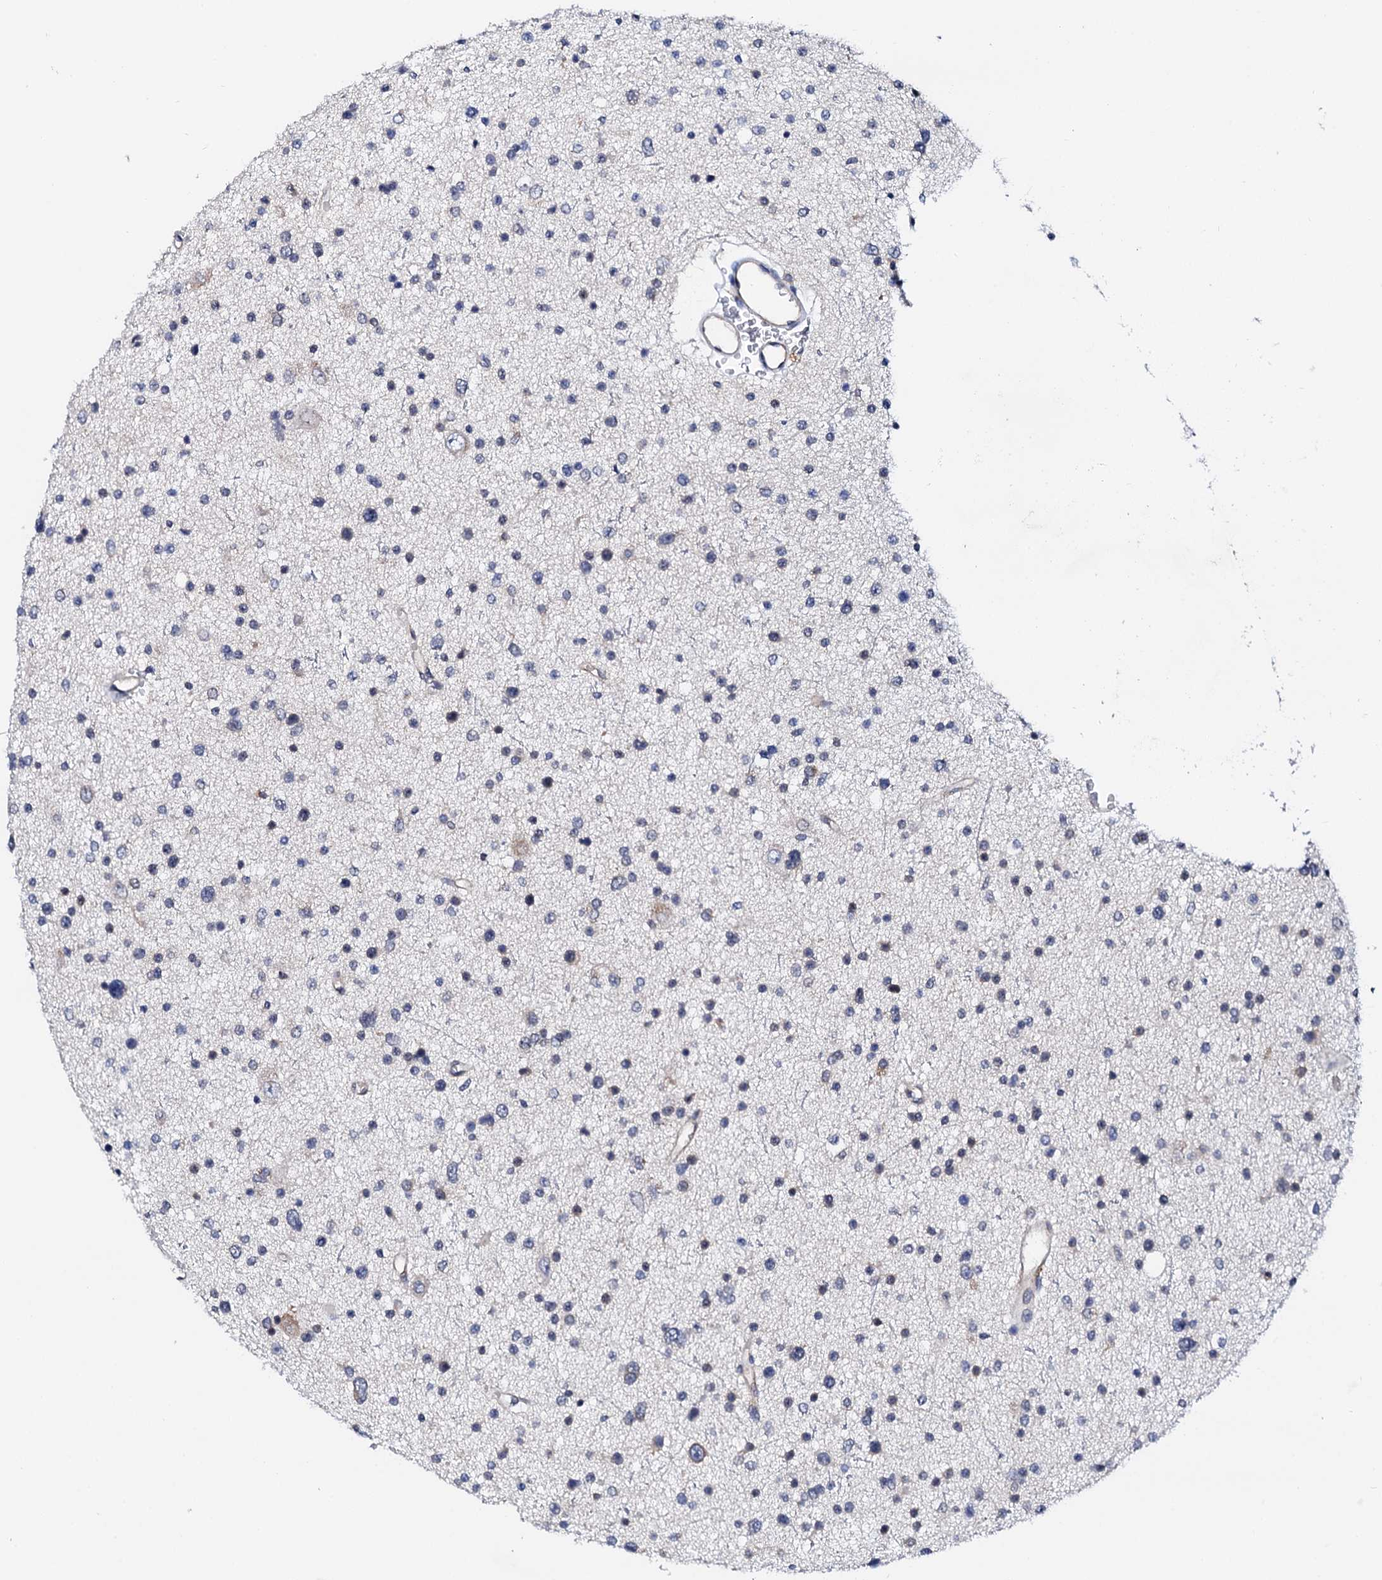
{"staining": {"intensity": "negative", "quantity": "none", "location": "none"}, "tissue": "glioma", "cell_type": "Tumor cells", "image_type": "cancer", "snomed": [{"axis": "morphology", "description": "Glioma, malignant, Low grade"}, {"axis": "topography", "description": "Brain"}], "caption": "Malignant glioma (low-grade) was stained to show a protein in brown. There is no significant positivity in tumor cells.", "gene": "NUP58", "patient": {"sex": "female", "age": 37}}